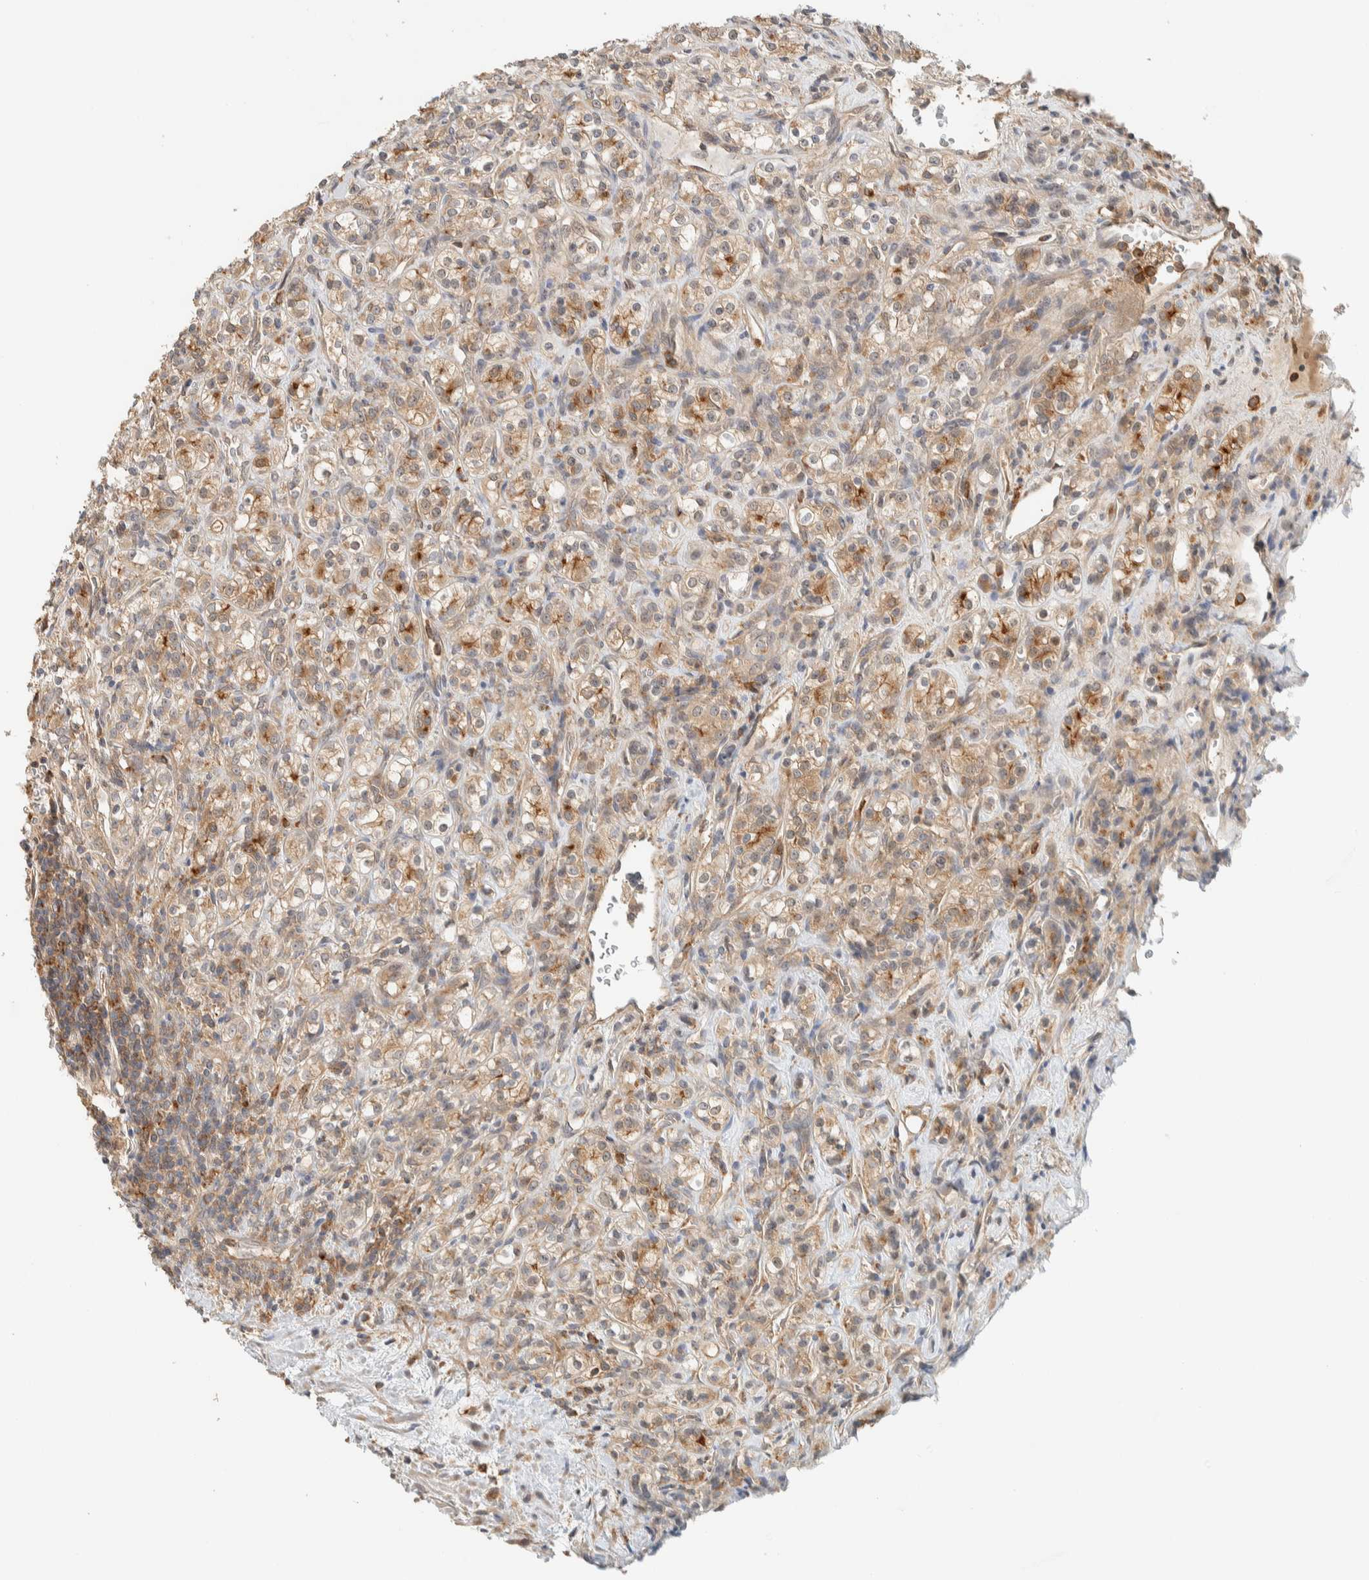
{"staining": {"intensity": "moderate", "quantity": "25%-75%", "location": "cytoplasmic/membranous"}, "tissue": "renal cancer", "cell_type": "Tumor cells", "image_type": "cancer", "snomed": [{"axis": "morphology", "description": "Adenocarcinoma, NOS"}, {"axis": "topography", "description": "Kidney"}], "caption": "A medium amount of moderate cytoplasmic/membranous positivity is identified in about 25%-75% of tumor cells in renal cancer (adenocarcinoma) tissue. The staining is performed using DAB (3,3'-diaminobenzidine) brown chromogen to label protein expression. The nuclei are counter-stained blue using hematoxylin.", "gene": "RAB11FIP1", "patient": {"sex": "male", "age": 77}}